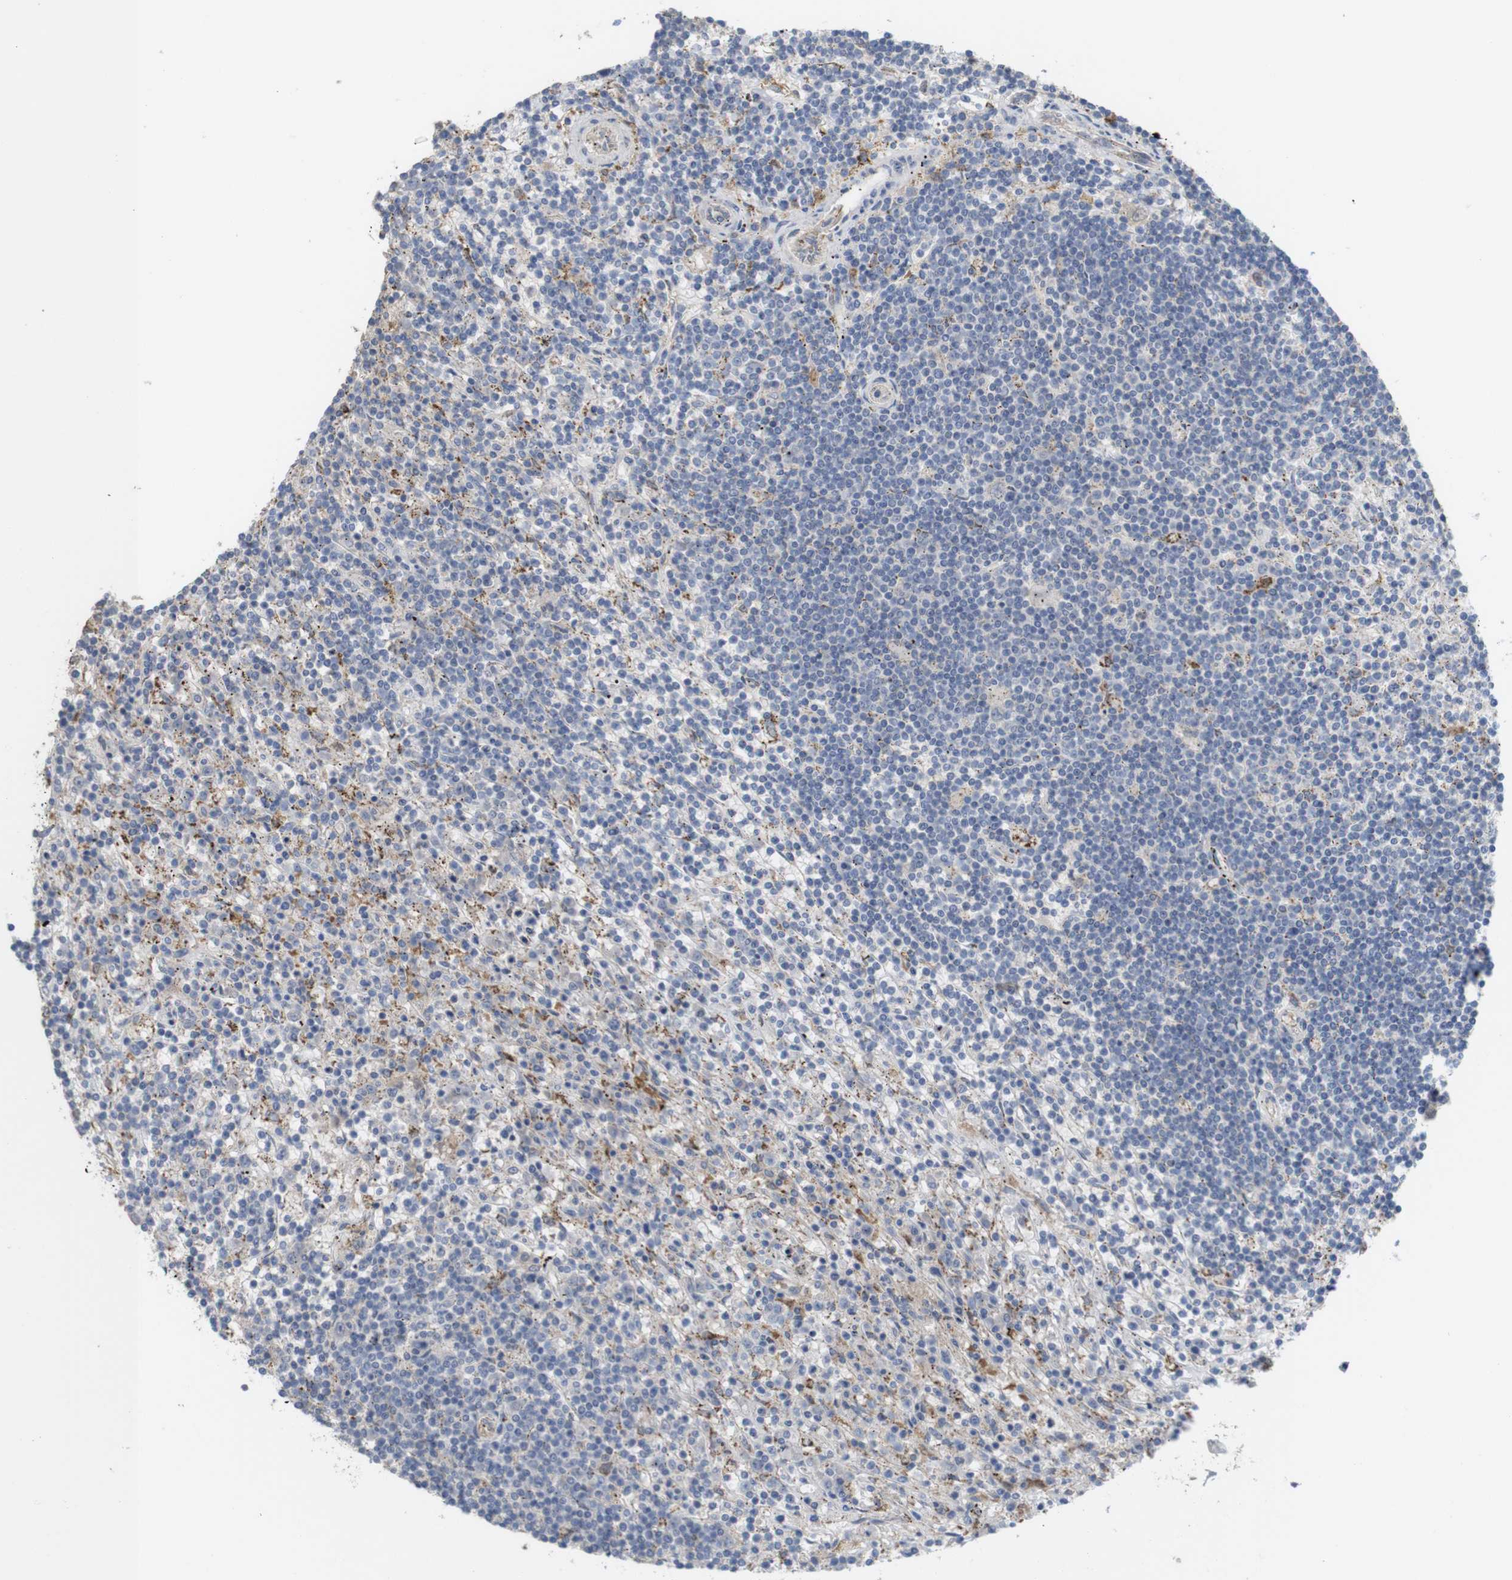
{"staining": {"intensity": "negative", "quantity": "none", "location": "none"}, "tissue": "lymphoma", "cell_type": "Tumor cells", "image_type": "cancer", "snomed": [{"axis": "morphology", "description": "Malignant lymphoma, non-Hodgkin's type, Low grade"}, {"axis": "topography", "description": "Spleen"}], "caption": "Immunohistochemical staining of lymphoma reveals no significant staining in tumor cells.", "gene": "PTPRR", "patient": {"sex": "male", "age": 76}}